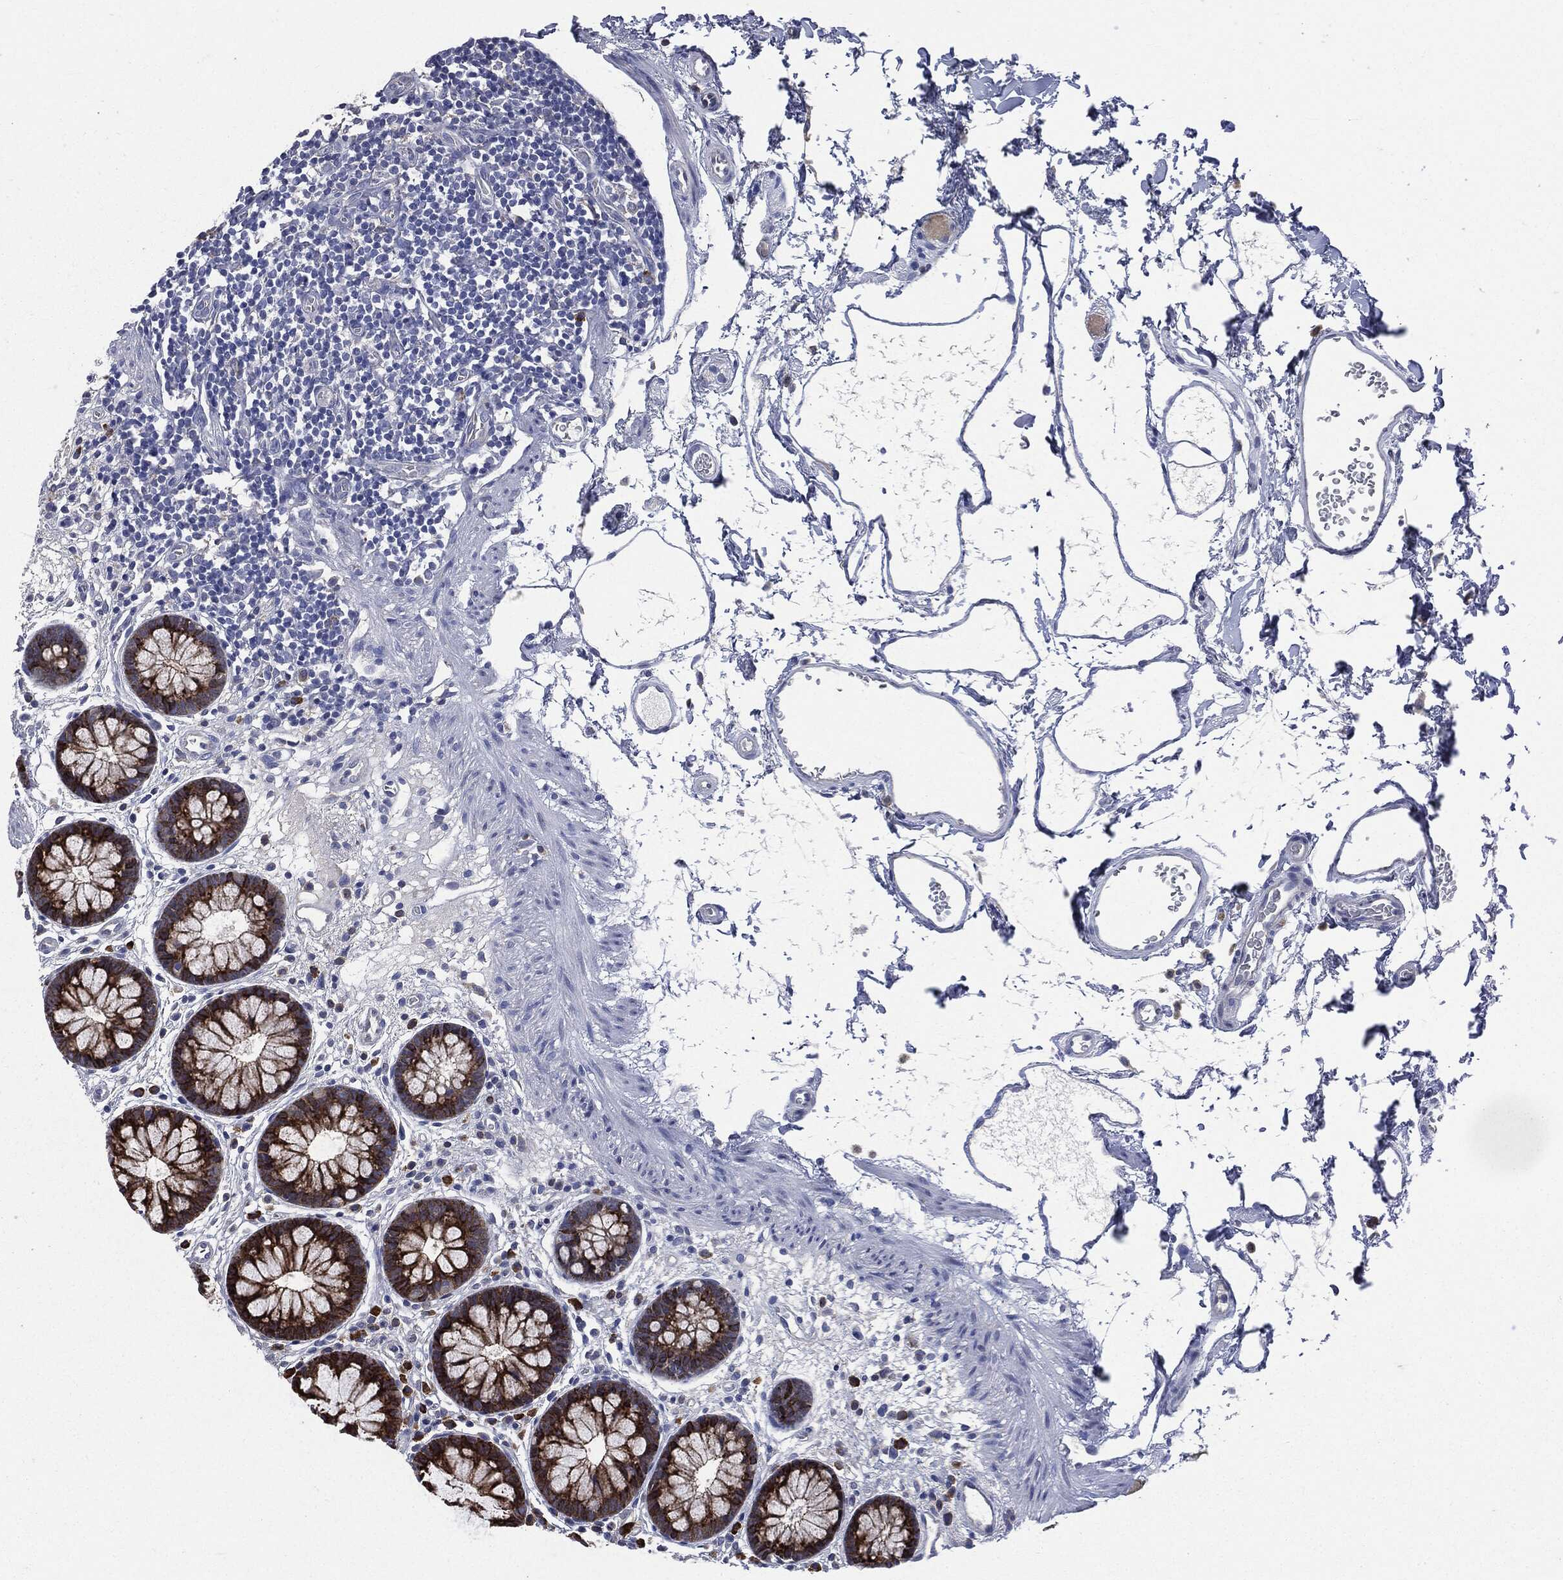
{"staining": {"intensity": "negative", "quantity": "none", "location": "none"}, "tissue": "colon", "cell_type": "Endothelial cells", "image_type": "normal", "snomed": [{"axis": "morphology", "description": "Normal tissue, NOS"}, {"axis": "topography", "description": "Colon"}], "caption": "This is a histopathology image of immunohistochemistry (IHC) staining of normal colon, which shows no staining in endothelial cells. Brightfield microscopy of IHC stained with DAB (3,3'-diaminobenzidine) (brown) and hematoxylin (blue), captured at high magnification.", "gene": "PTGS2", "patient": {"sex": "male", "age": 76}}